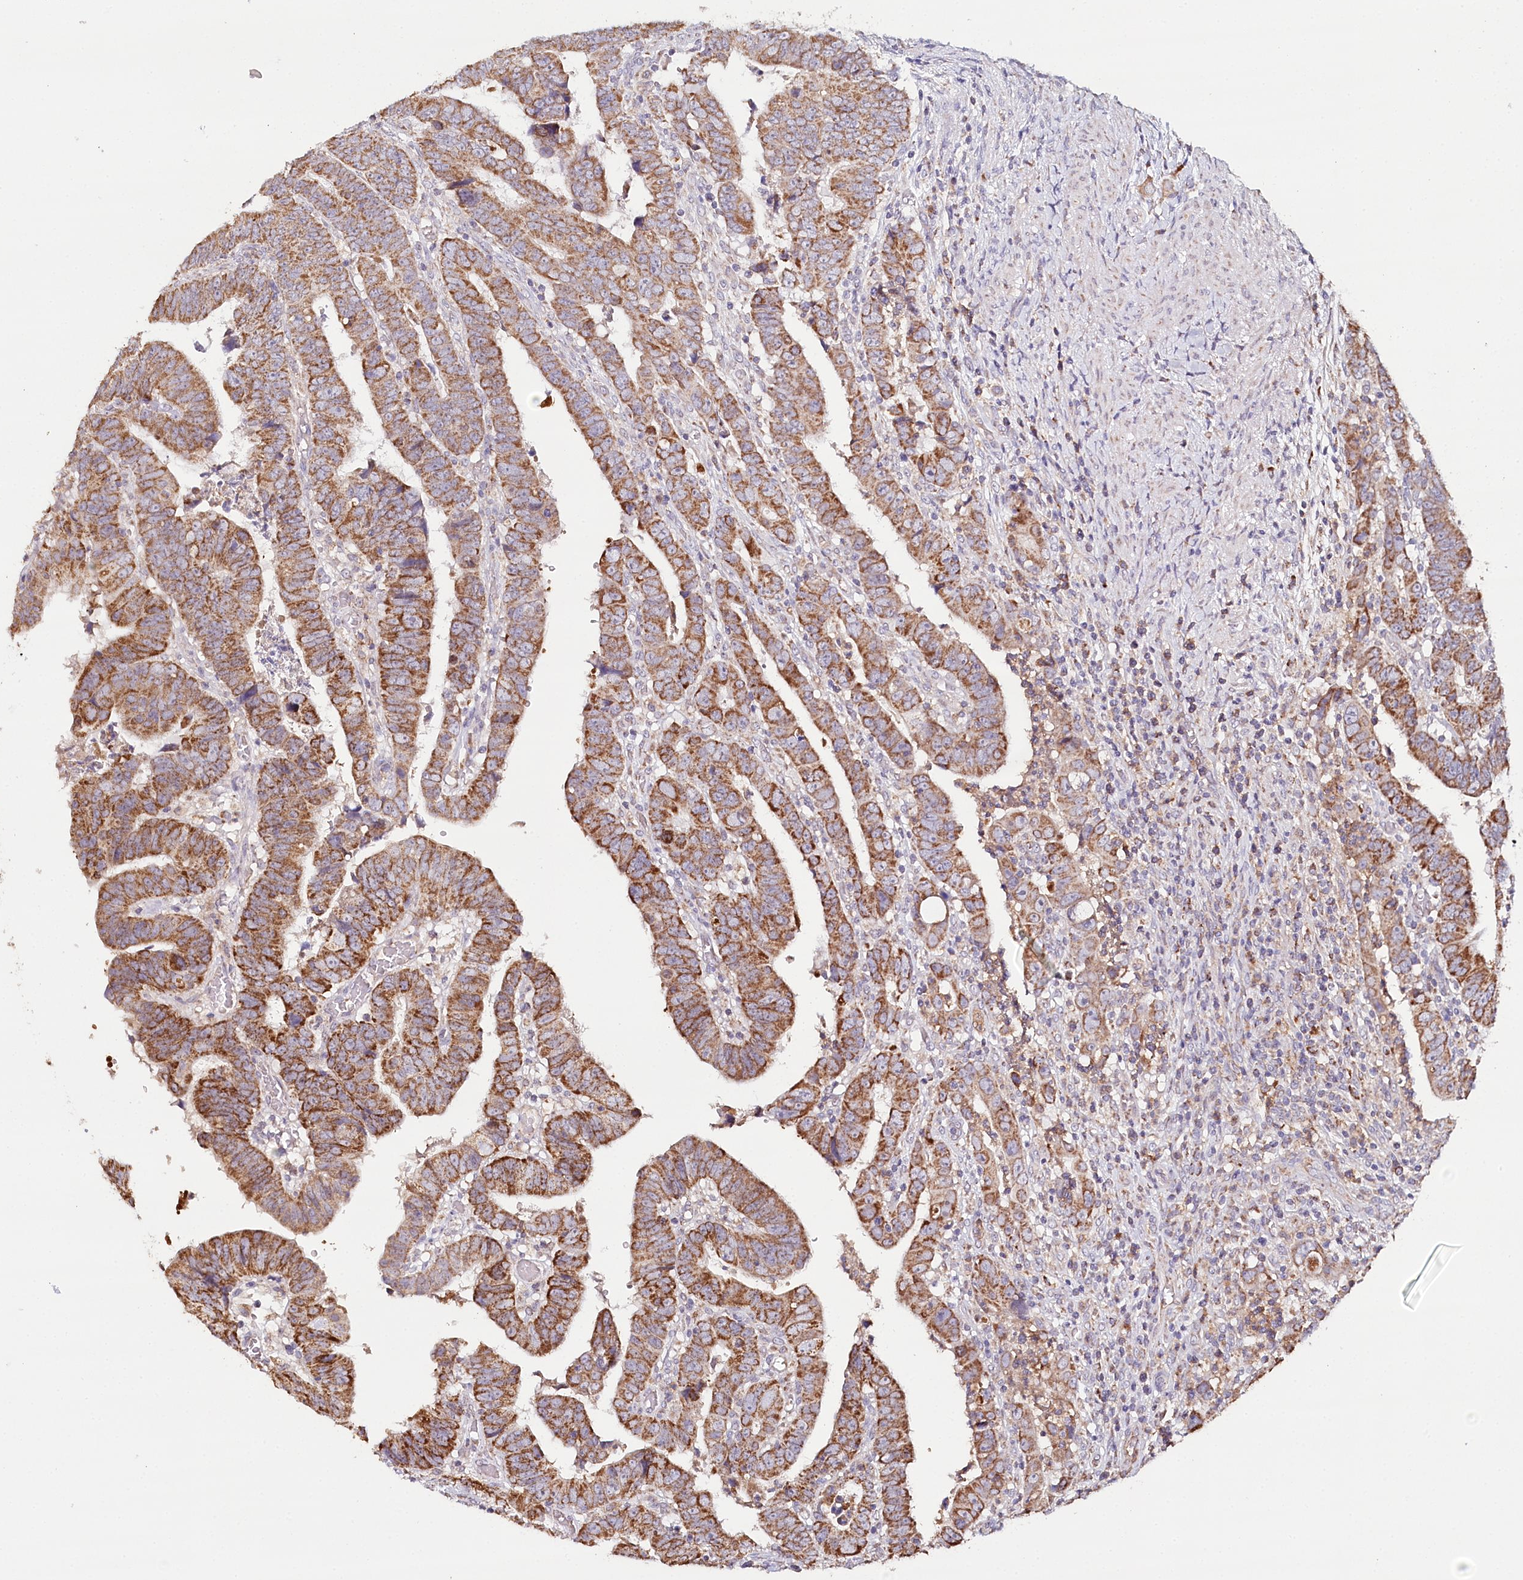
{"staining": {"intensity": "moderate", "quantity": ">75%", "location": "cytoplasmic/membranous"}, "tissue": "colorectal cancer", "cell_type": "Tumor cells", "image_type": "cancer", "snomed": [{"axis": "morphology", "description": "Normal tissue, NOS"}, {"axis": "morphology", "description": "Adenocarcinoma, NOS"}, {"axis": "topography", "description": "Rectum"}], "caption": "Protein expression analysis of colorectal cancer displays moderate cytoplasmic/membranous expression in approximately >75% of tumor cells.", "gene": "MMP25", "patient": {"sex": "female", "age": 65}}